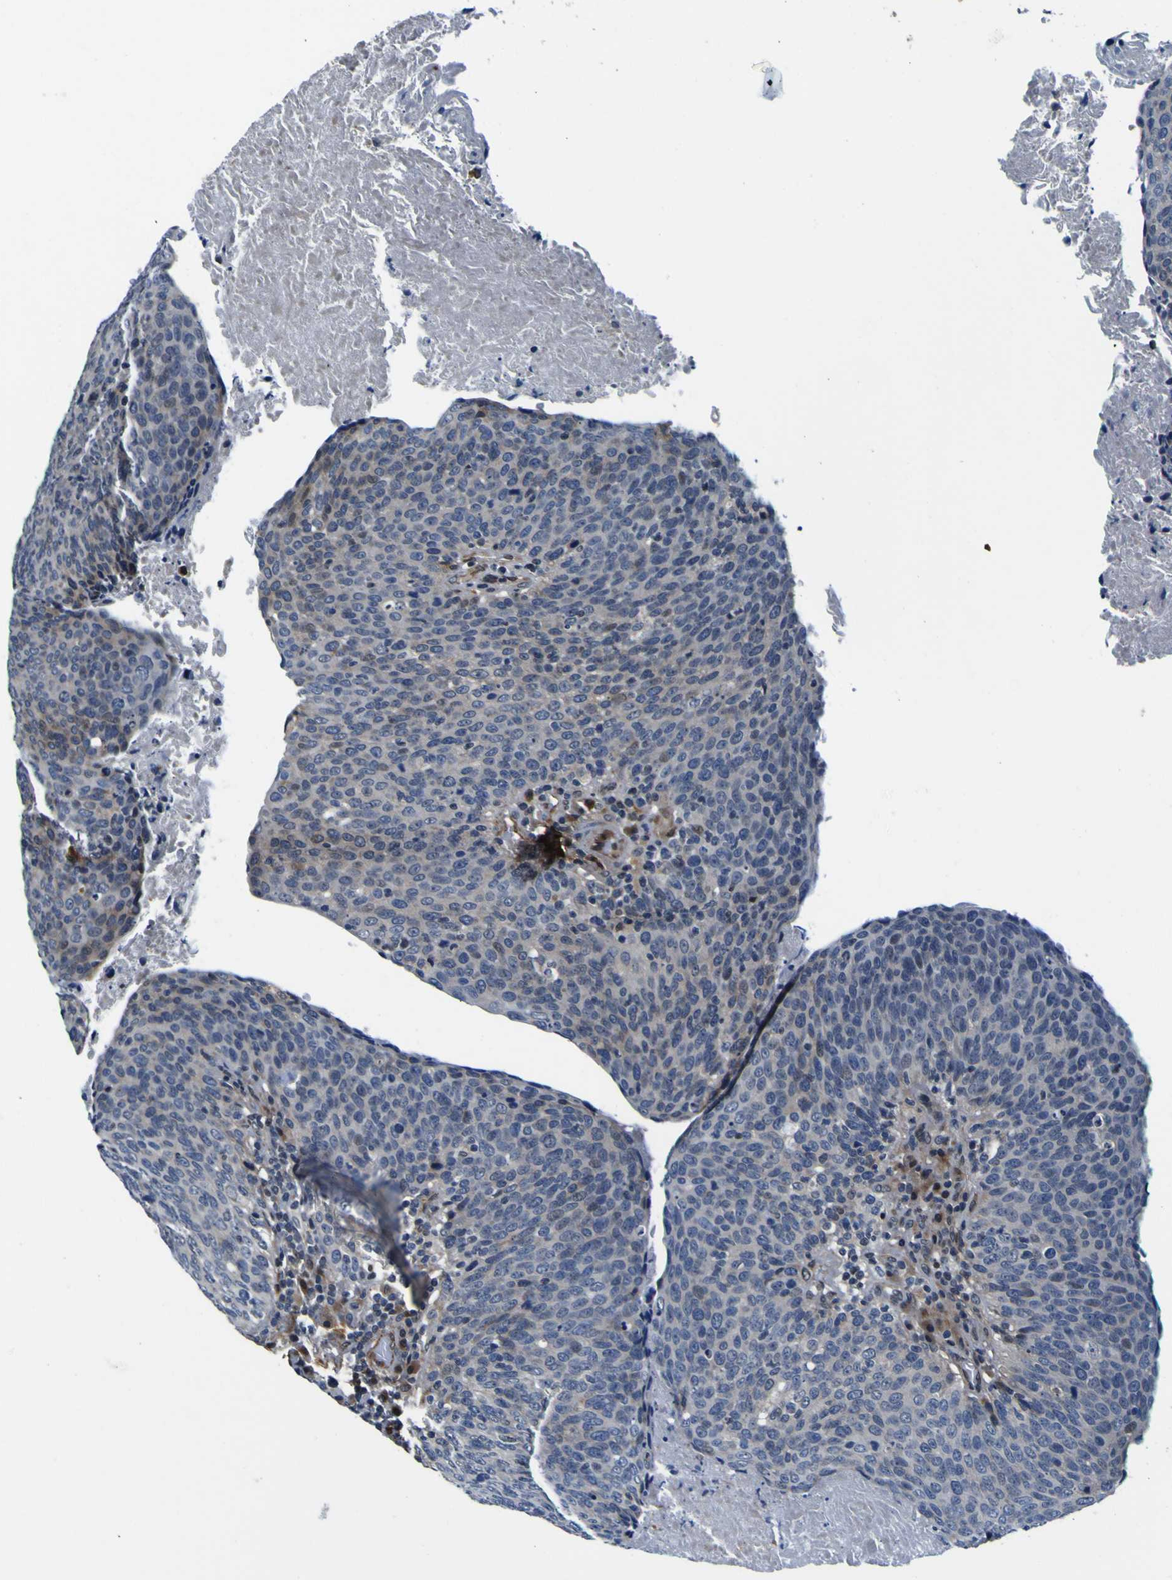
{"staining": {"intensity": "negative", "quantity": "none", "location": "none"}, "tissue": "head and neck cancer", "cell_type": "Tumor cells", "image_type": "cancer", "snomed": [{"axis": "morphology", "description": "Squamous cell carcinoma, NOS"}, {"axis": "morphology", "description": "Squamous cell carcinoma, metastatic, NOS"}, {"axis": "topography", "description": "Lymph node"}, {"axis": "topography", "description": "Head-Neck"}], "caption": "Immunohistochemistry (IHC) of head and neck cancer shows no staining in tumor cells. Brightfield microscopy of IHC stained with DAB (brown) and hematoxylin (blue), captured at high magnification.", "gene": "POSTN", "patient": {"sex": "male", "age": 62}}